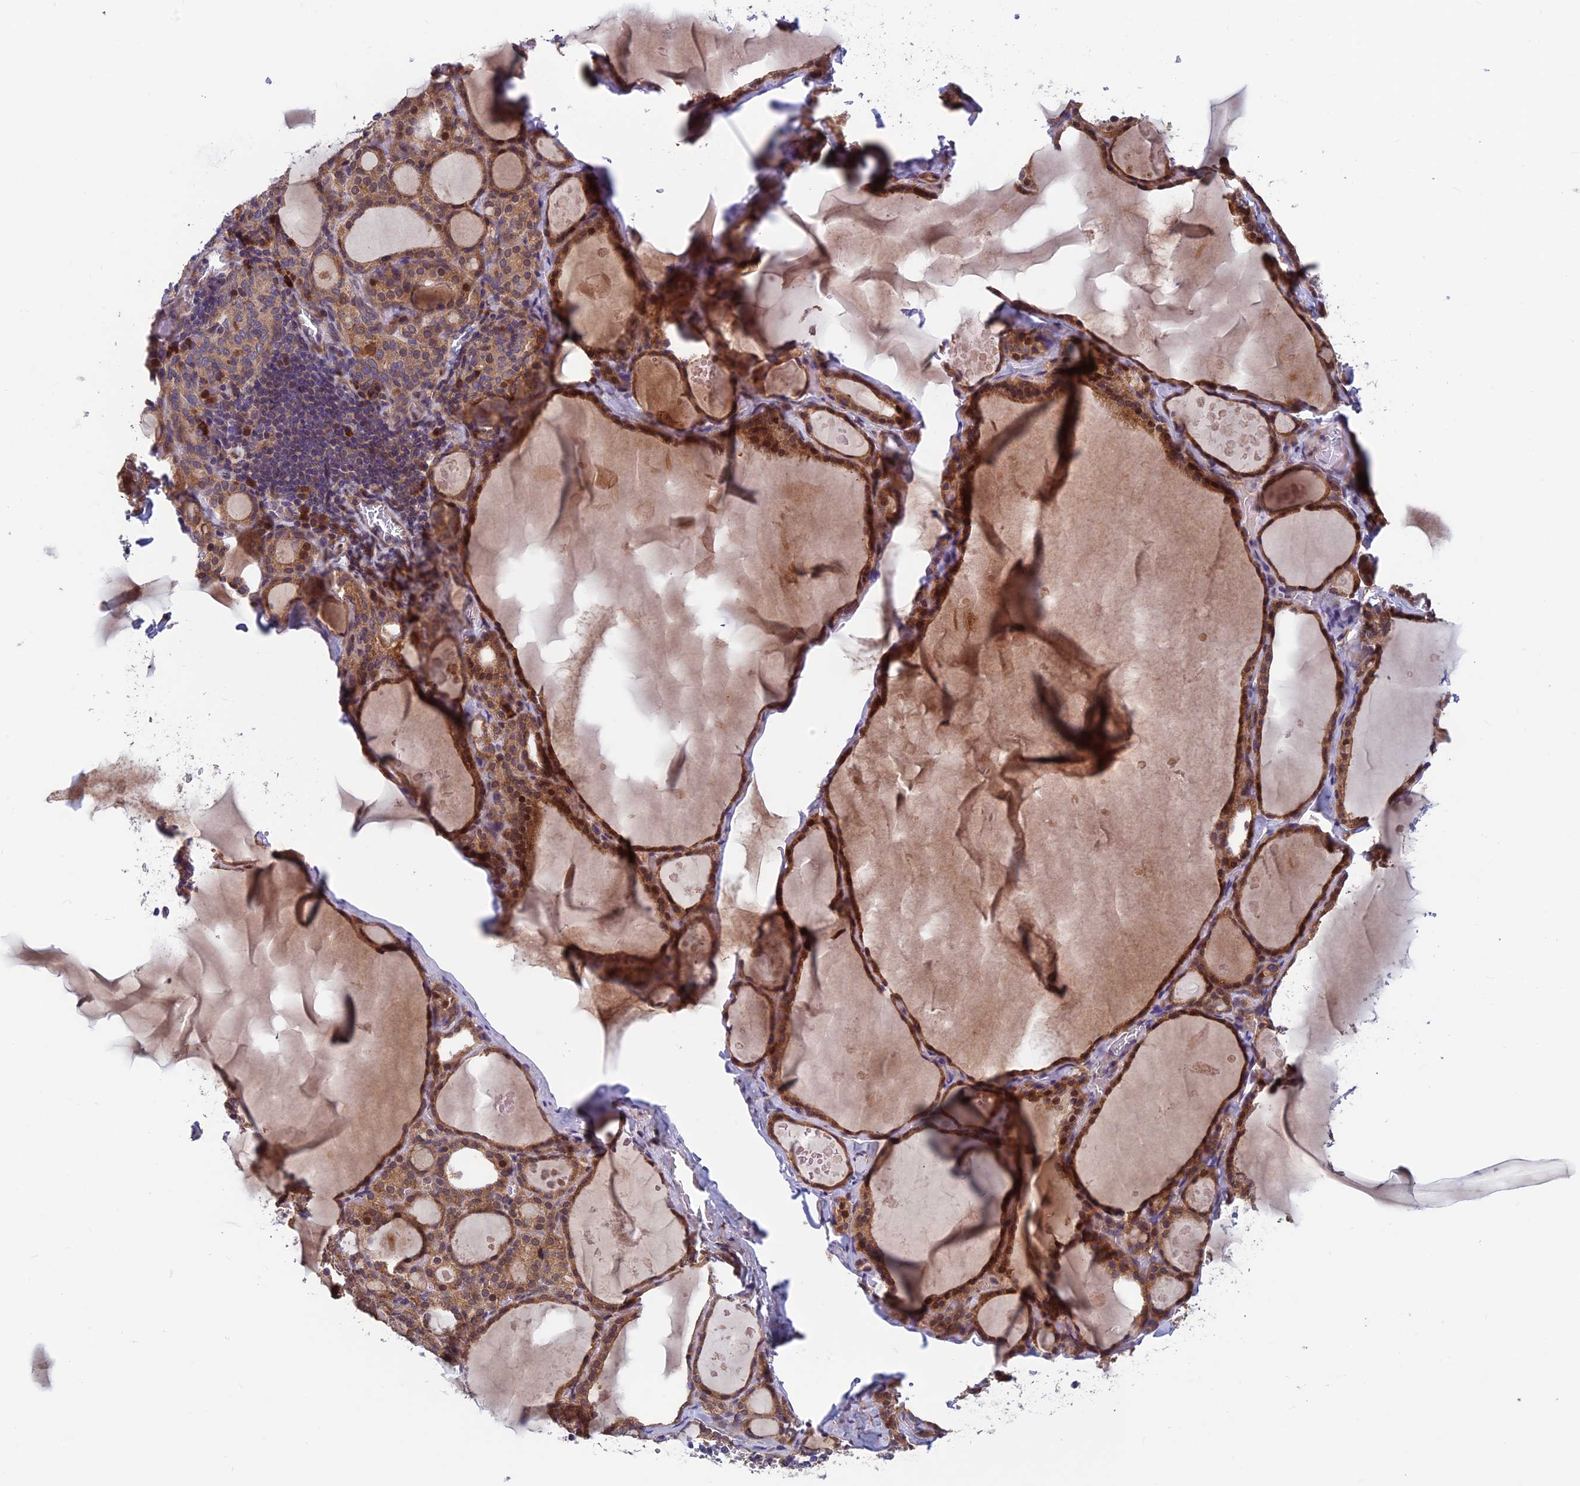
{"staining": {"intensity": "moderate", "quantity": ">75%", "location": "cytoplasmic/membranous,nuclear"}, "tissue": "thyroid gland", "cell_type": "Glandular cells", "image_type": "normal", "snomed": [{"axis": "morphology", "description": "Normal tissue, NOS"}, {"axis": "topography", "description": "Thyroid gland"}], "caption": "A high-resolution image shows immunohistochemistry staining of benign thyroid gland, which shows moderate cytoplasmic/membranous,nuclear staining in approximately >75% of glandular cells. (DAB (3,3'-diaminobenzidine) IHC with brightfield microscopy, high magnification).", "gene": "CCDC15", "patient": {"sex": "male", "age": 56}}